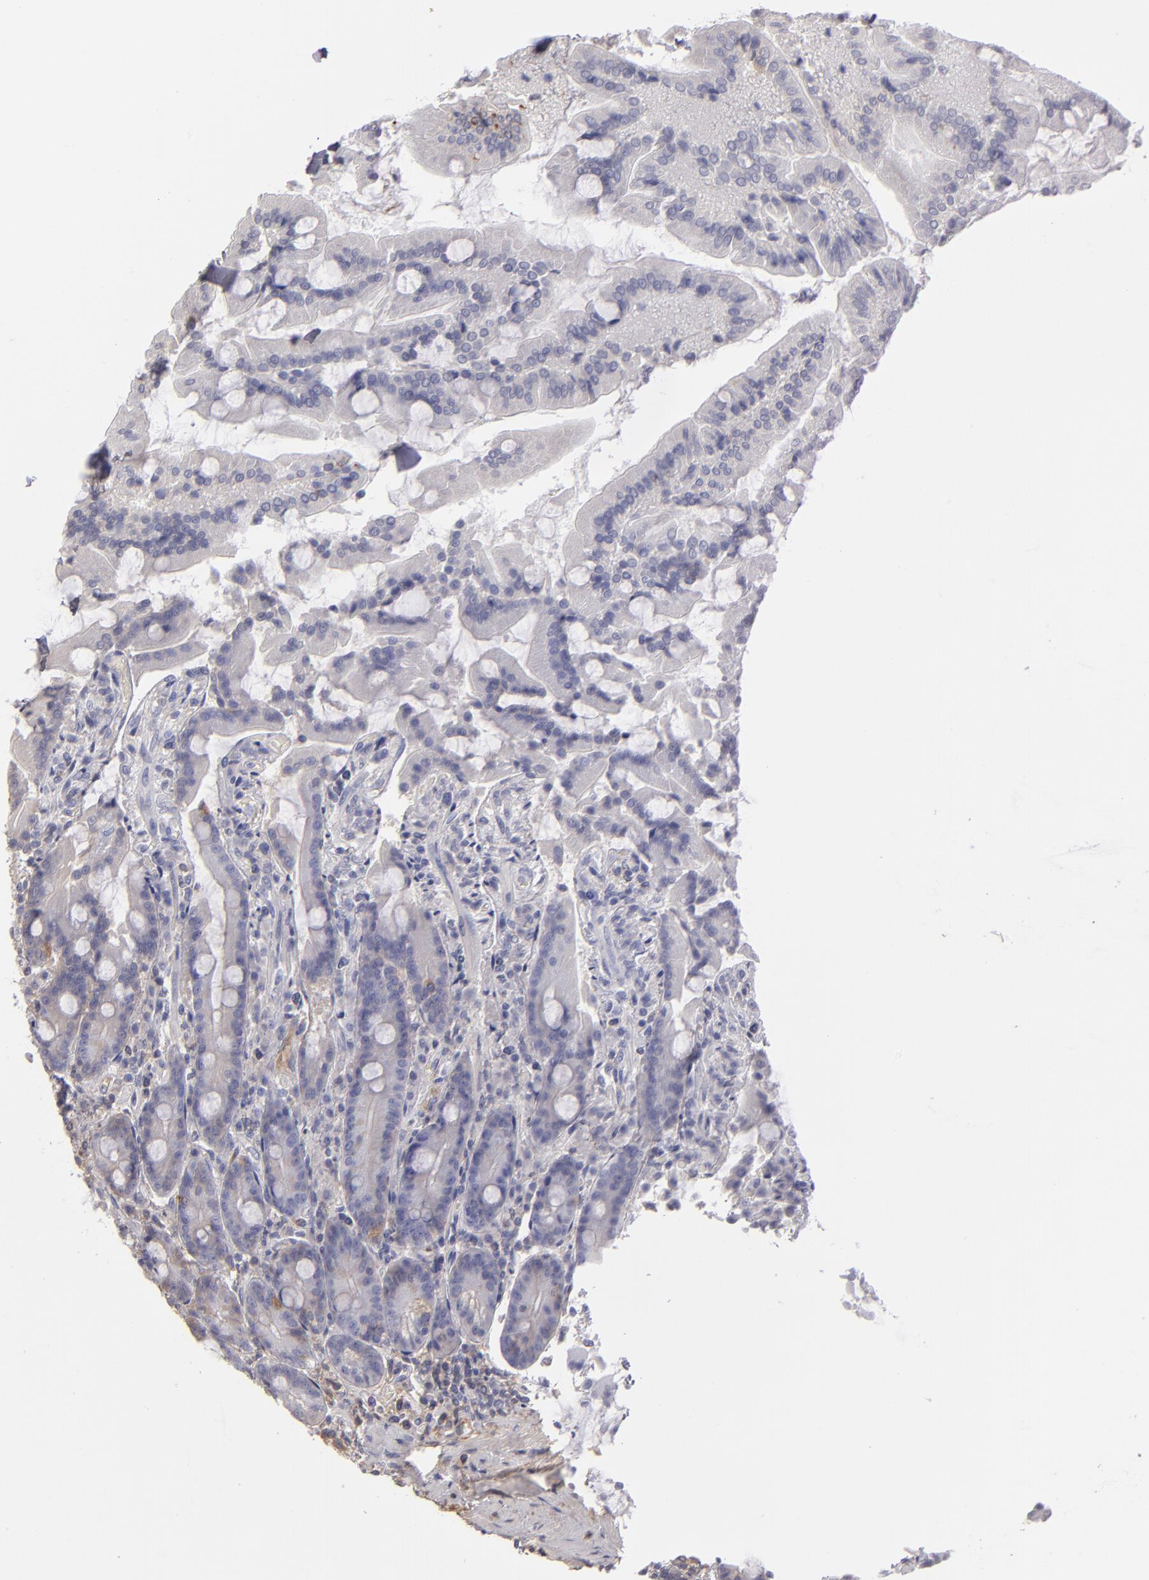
{"staining": {"intensity": "weak", "quantity": "<25%", "location": "cytoplasmic/membranous"}, "tissue": "duodenum", "cell_type": "Glandular cells", "image_type": "normal", "snomed": [{"axis": "morphology", "description": "Normal tissue, NOS"}, {"axis": "topography", "description": "Duodenum"}], "caption": "Immunohistochemistry (IHC) of unremarkable human duodenum reveals no expression in glandular cells. The staining was performed using DAB to visualize the protein expression in brown, while the nuclei were stained in blue with hematoxylin (Magnification: 20x).", "gene": "SERPINA1", "patient": {"sex": "female", "age": 64}}